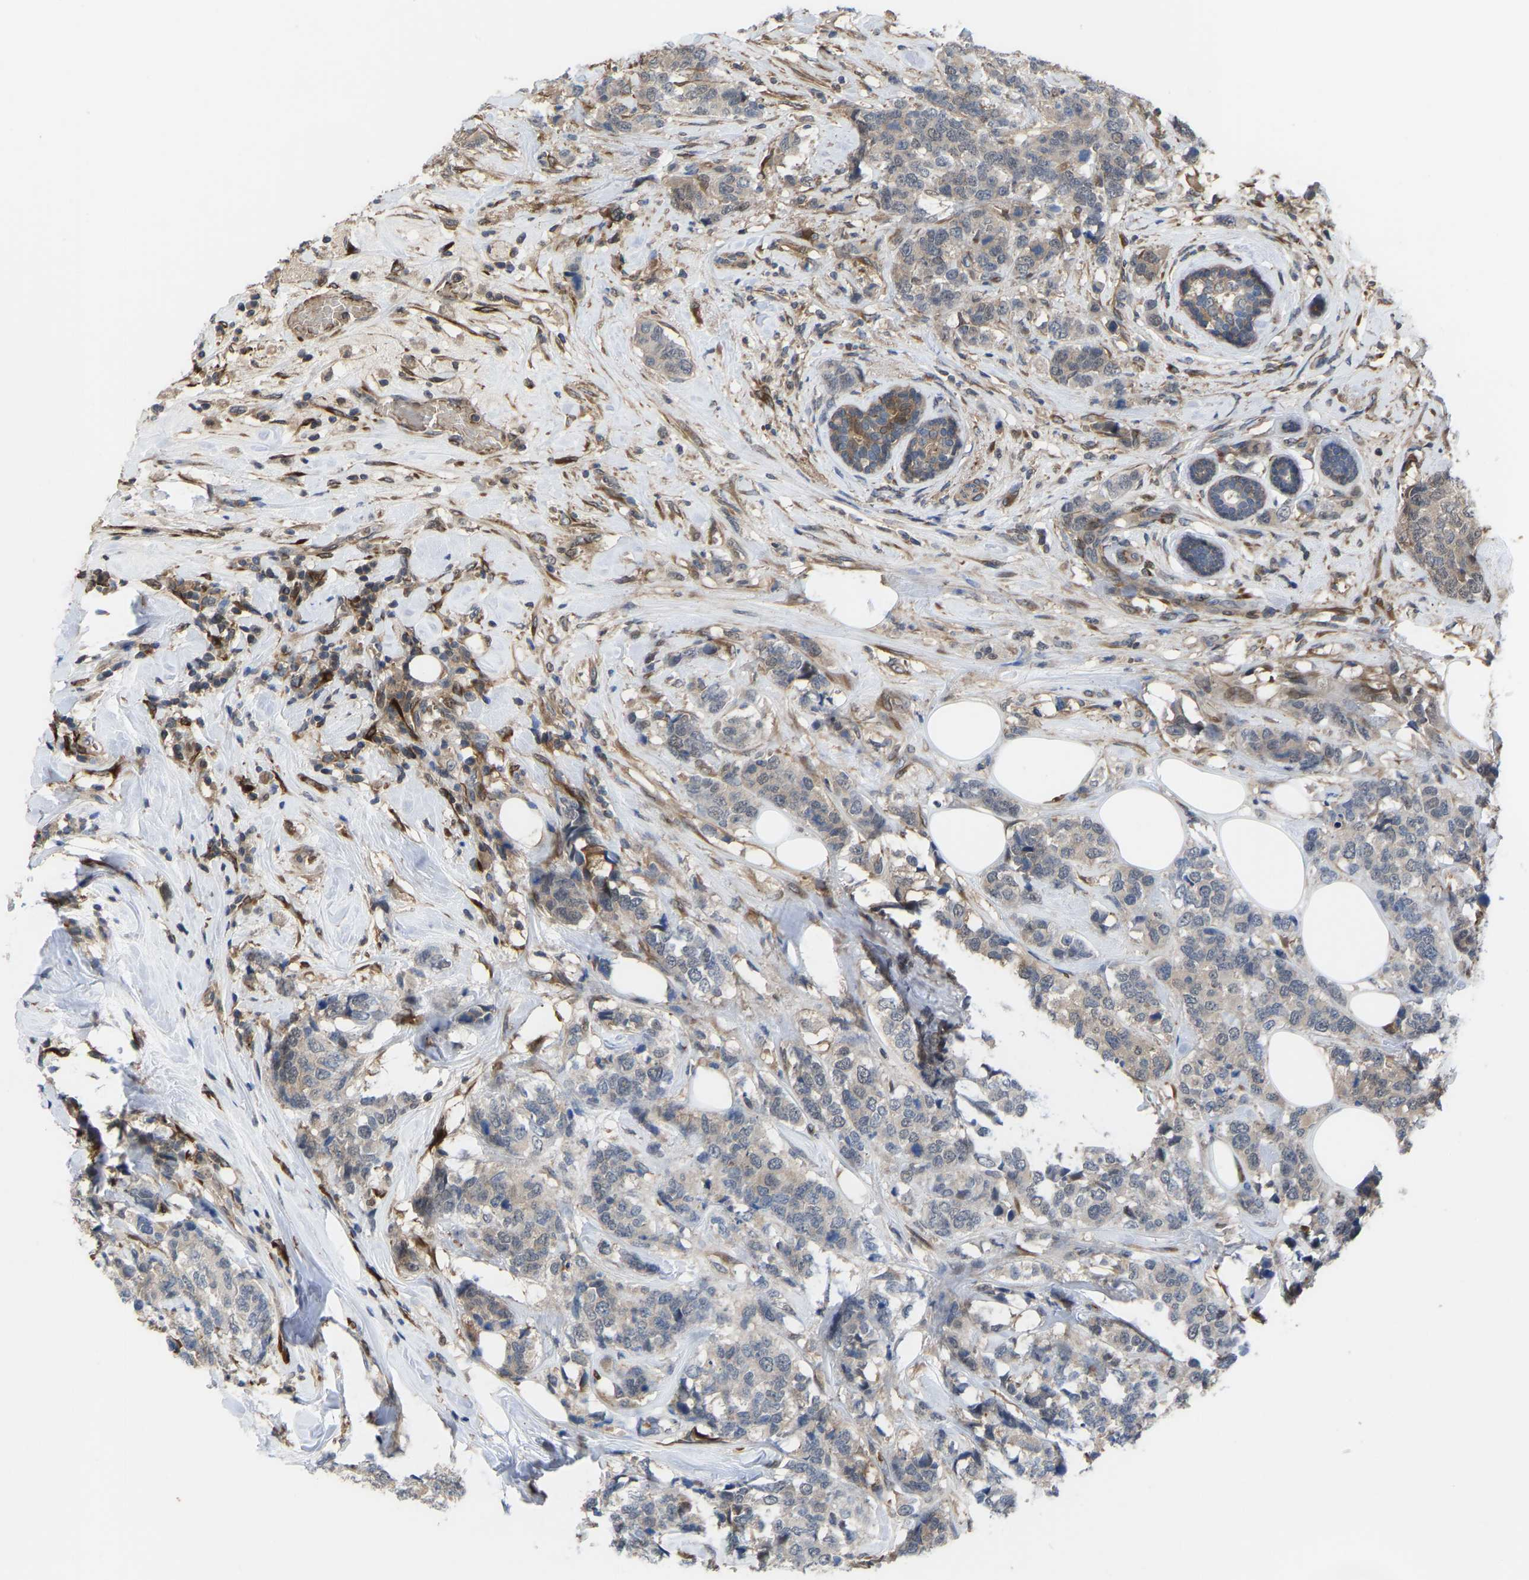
{"staining": {"intensity": "weak", "quantity": "<25%", "location": "cytoplasmic/membranous"}, "tissue": "breast cancer", "cell_type": "Tumor cells", "image_type": "cancer", "snomed": [{"axis": "morphology", "description": "Lobular carcinoma"}, {"axis": "topography", "description": "Breast"}], "caption": "Immunohistochemical staining of human lobular carcinoma (breast) shows no significant expression in tumor cells.", "gene": "CYP7B1", "patient": {"sex": "female", "age": 59}}